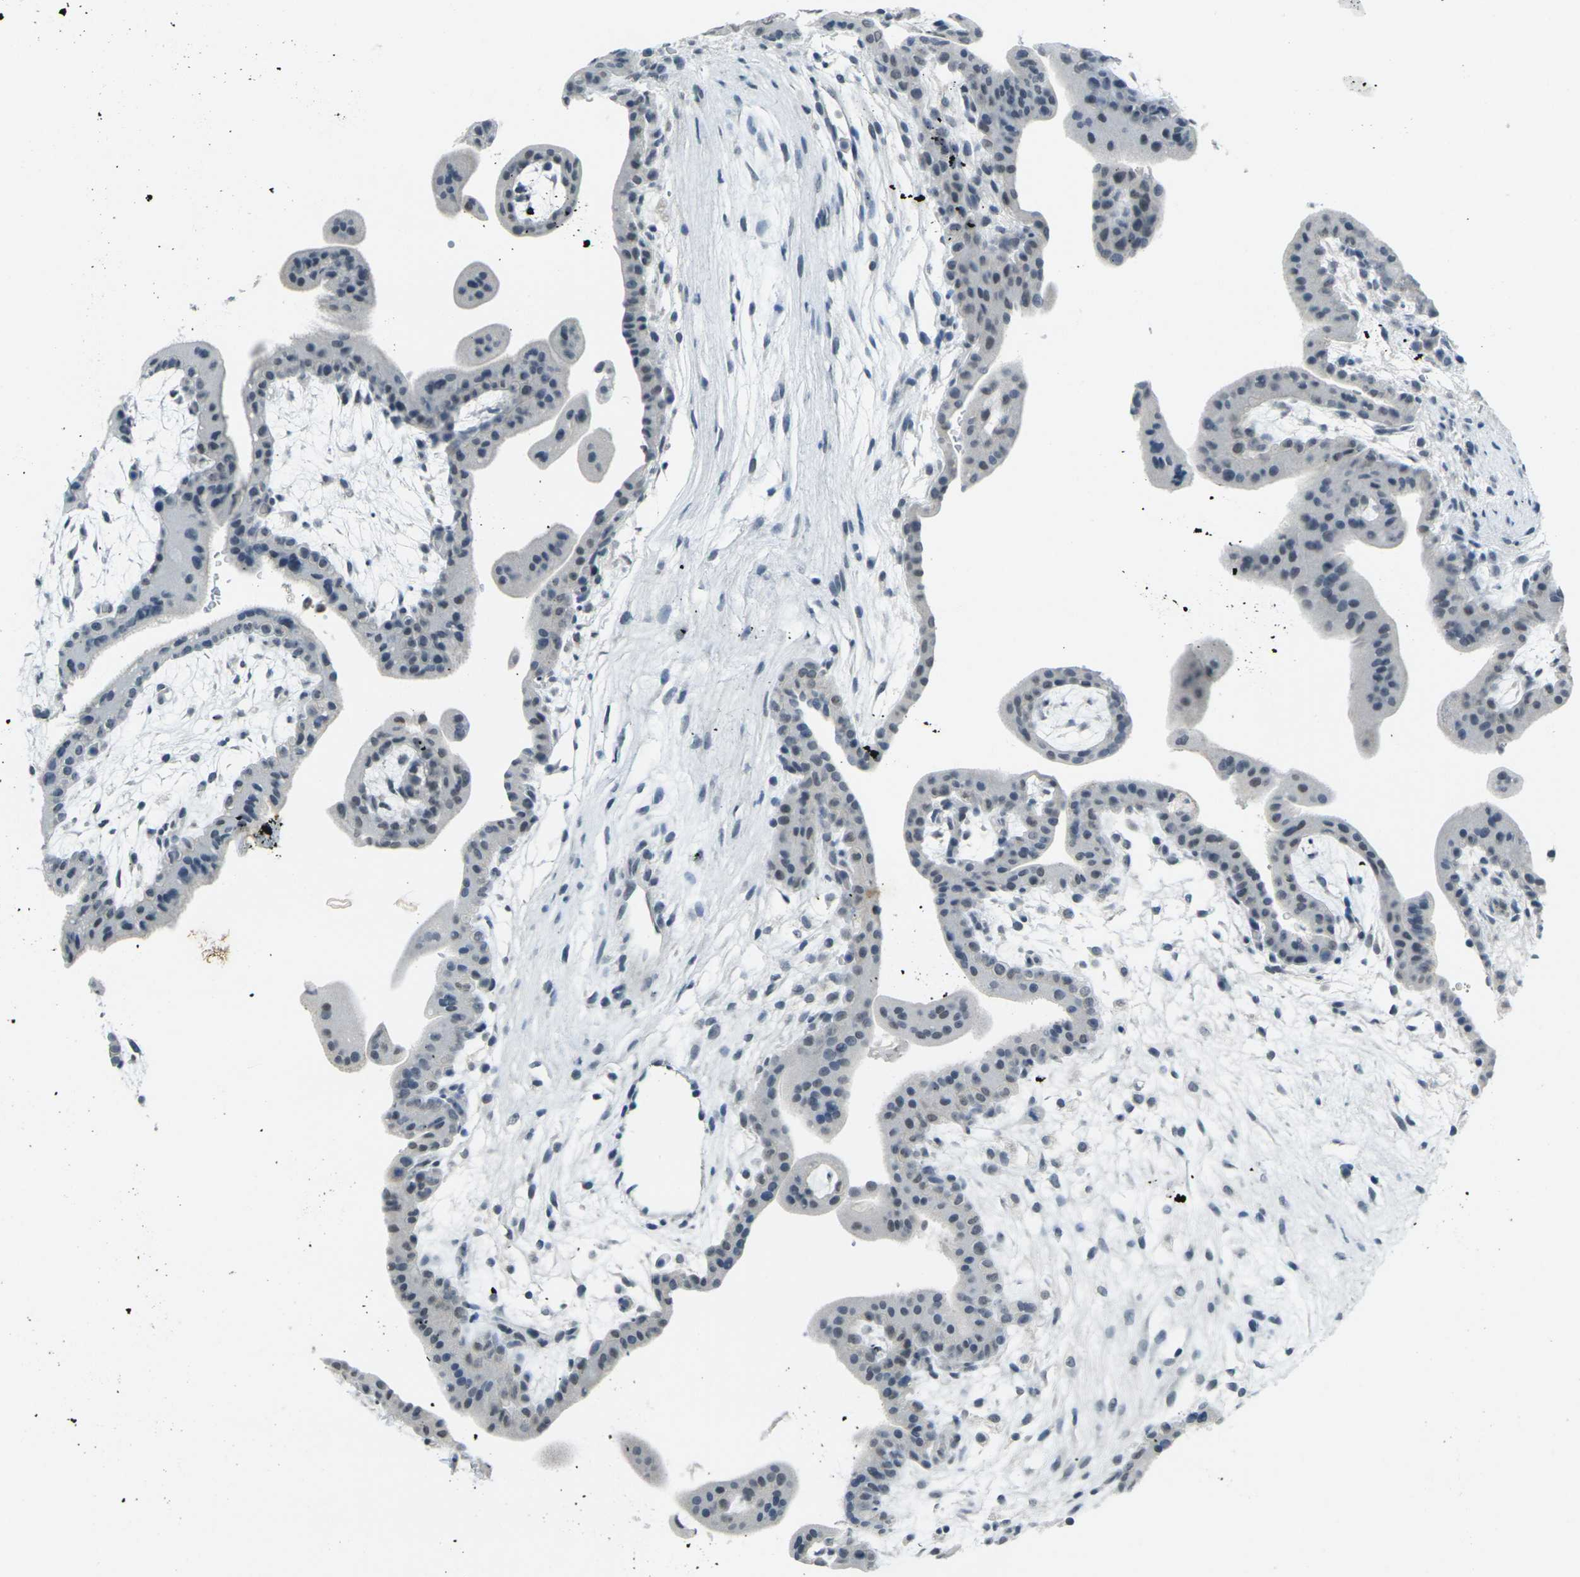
{"staining": {"intensity": "negative", "quantity": "none", "location": "none"}, "tissue": "placenta", "cell_type": "Trophoblastic cells", "image_type": "normal", "snomed": [{"axis": "morphology", "description": "Normal tissue, NOS"}, {"axis": "topography", "description": "Placenta"}], "caption": "High magnification brightfield microscopy of normal placenta stained with DAB (3,3'-diaminobenzidine) (brown) and counterstained with hematoxylin (blue): trophoblastic cells show no significant positivity. The staining was performed using DAB (3,3'-diaminobenzidine) to visualize the protein expression in brown, while the nuclei were stained in blue with hematoxylin (Magnification: 20x).", "gene": "SPTBN2", "patient": {"sex": "female", "age": 35}}